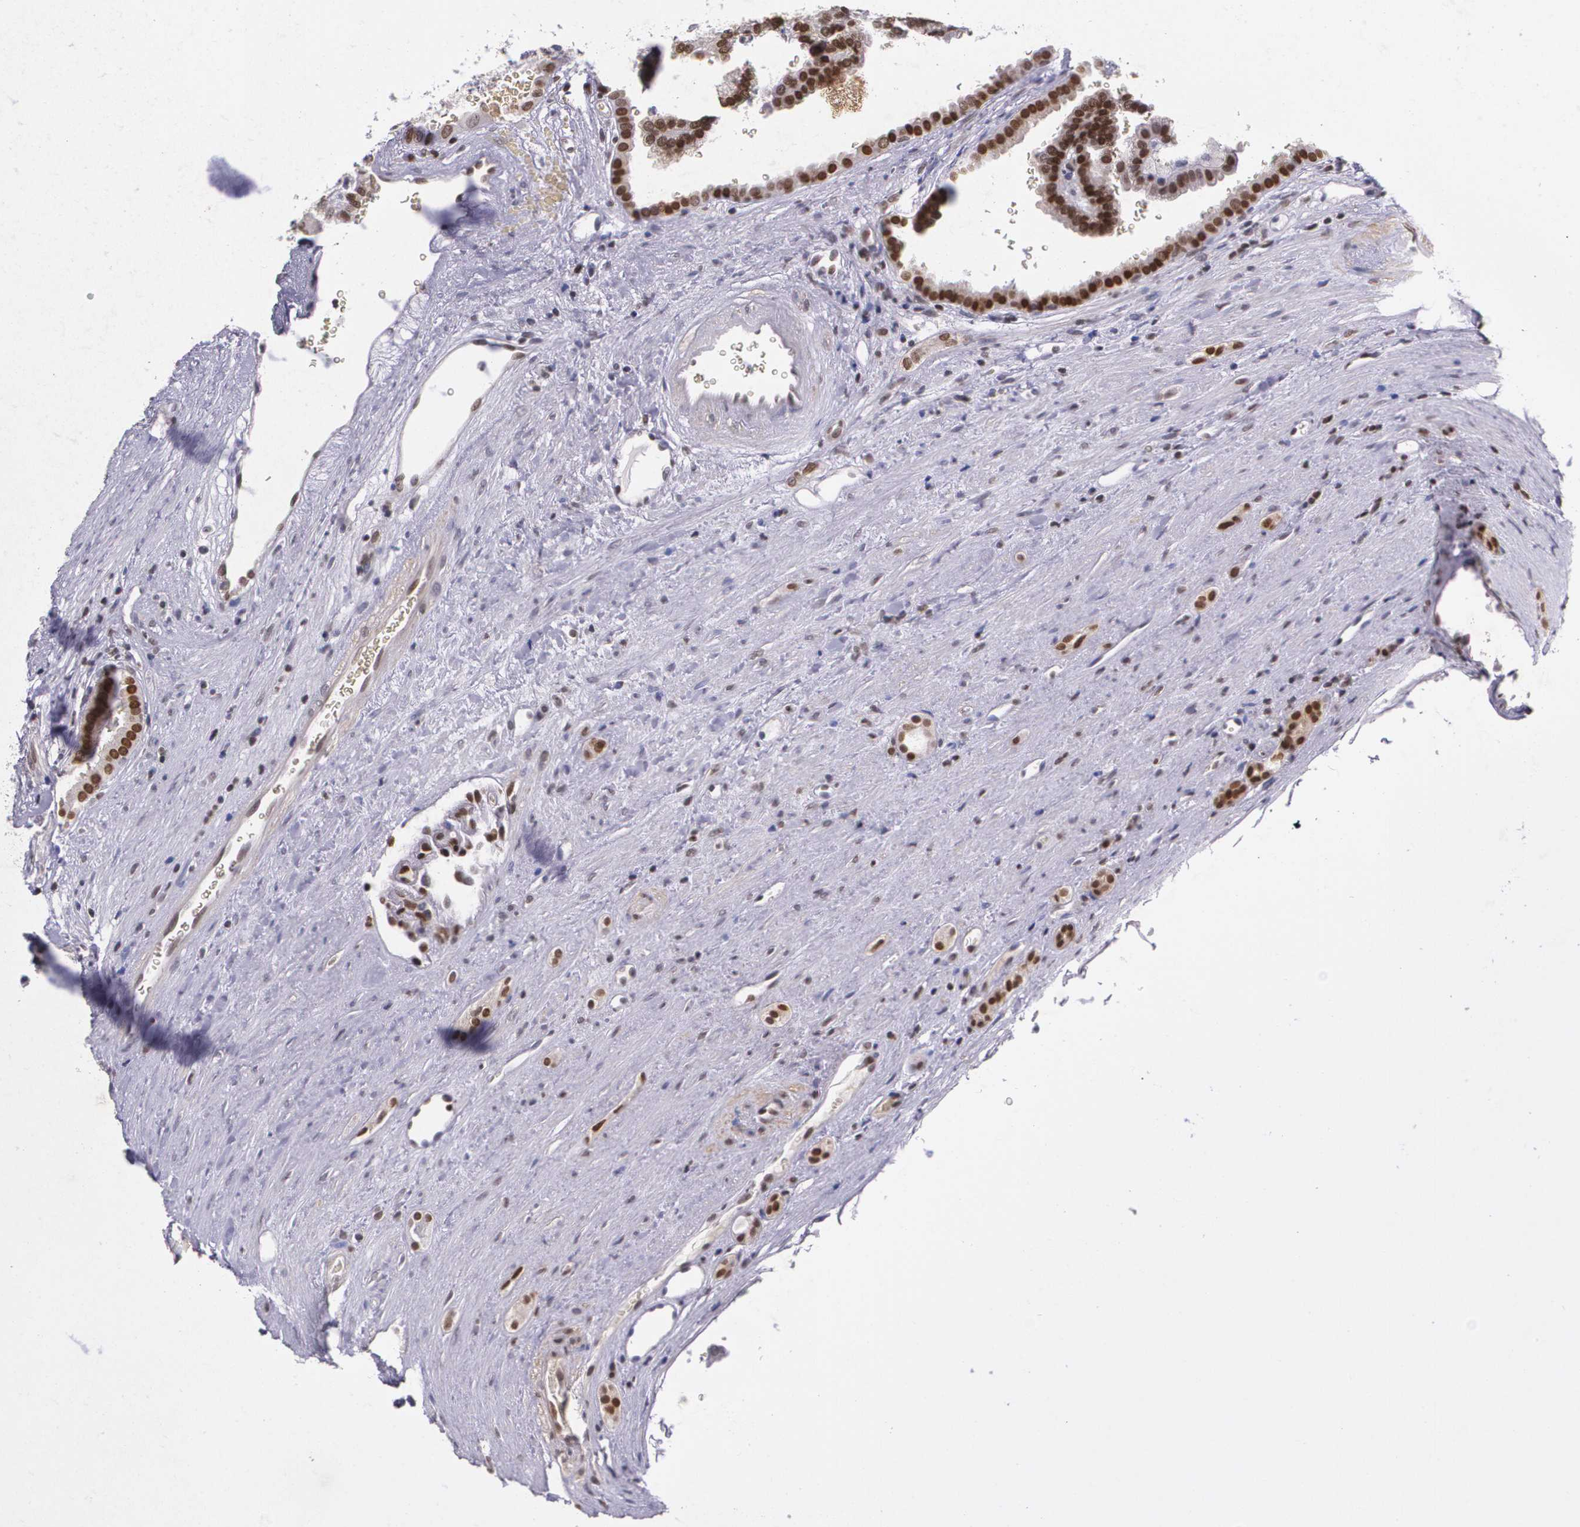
{"staining": {"intensity": "strong", "quantity": ">75%", "location": "nuclear"}, "tissue": "renal cancer", "cell_type": "Tumor cells", "image_type": "cancer", "snomed": [{"axis": "morphology", "description": "Adenocarcinoma, NOS"}, {"axis": "topography", "description": "Kidney"}], "caption": "Human adenocarcinoma (renal) stained for a protein (brown) shows strong nuclear positive staining in approximately >75% of tumor cells.", "gene": "MGMT", "patient": {"sex": "male", "age": 61}}